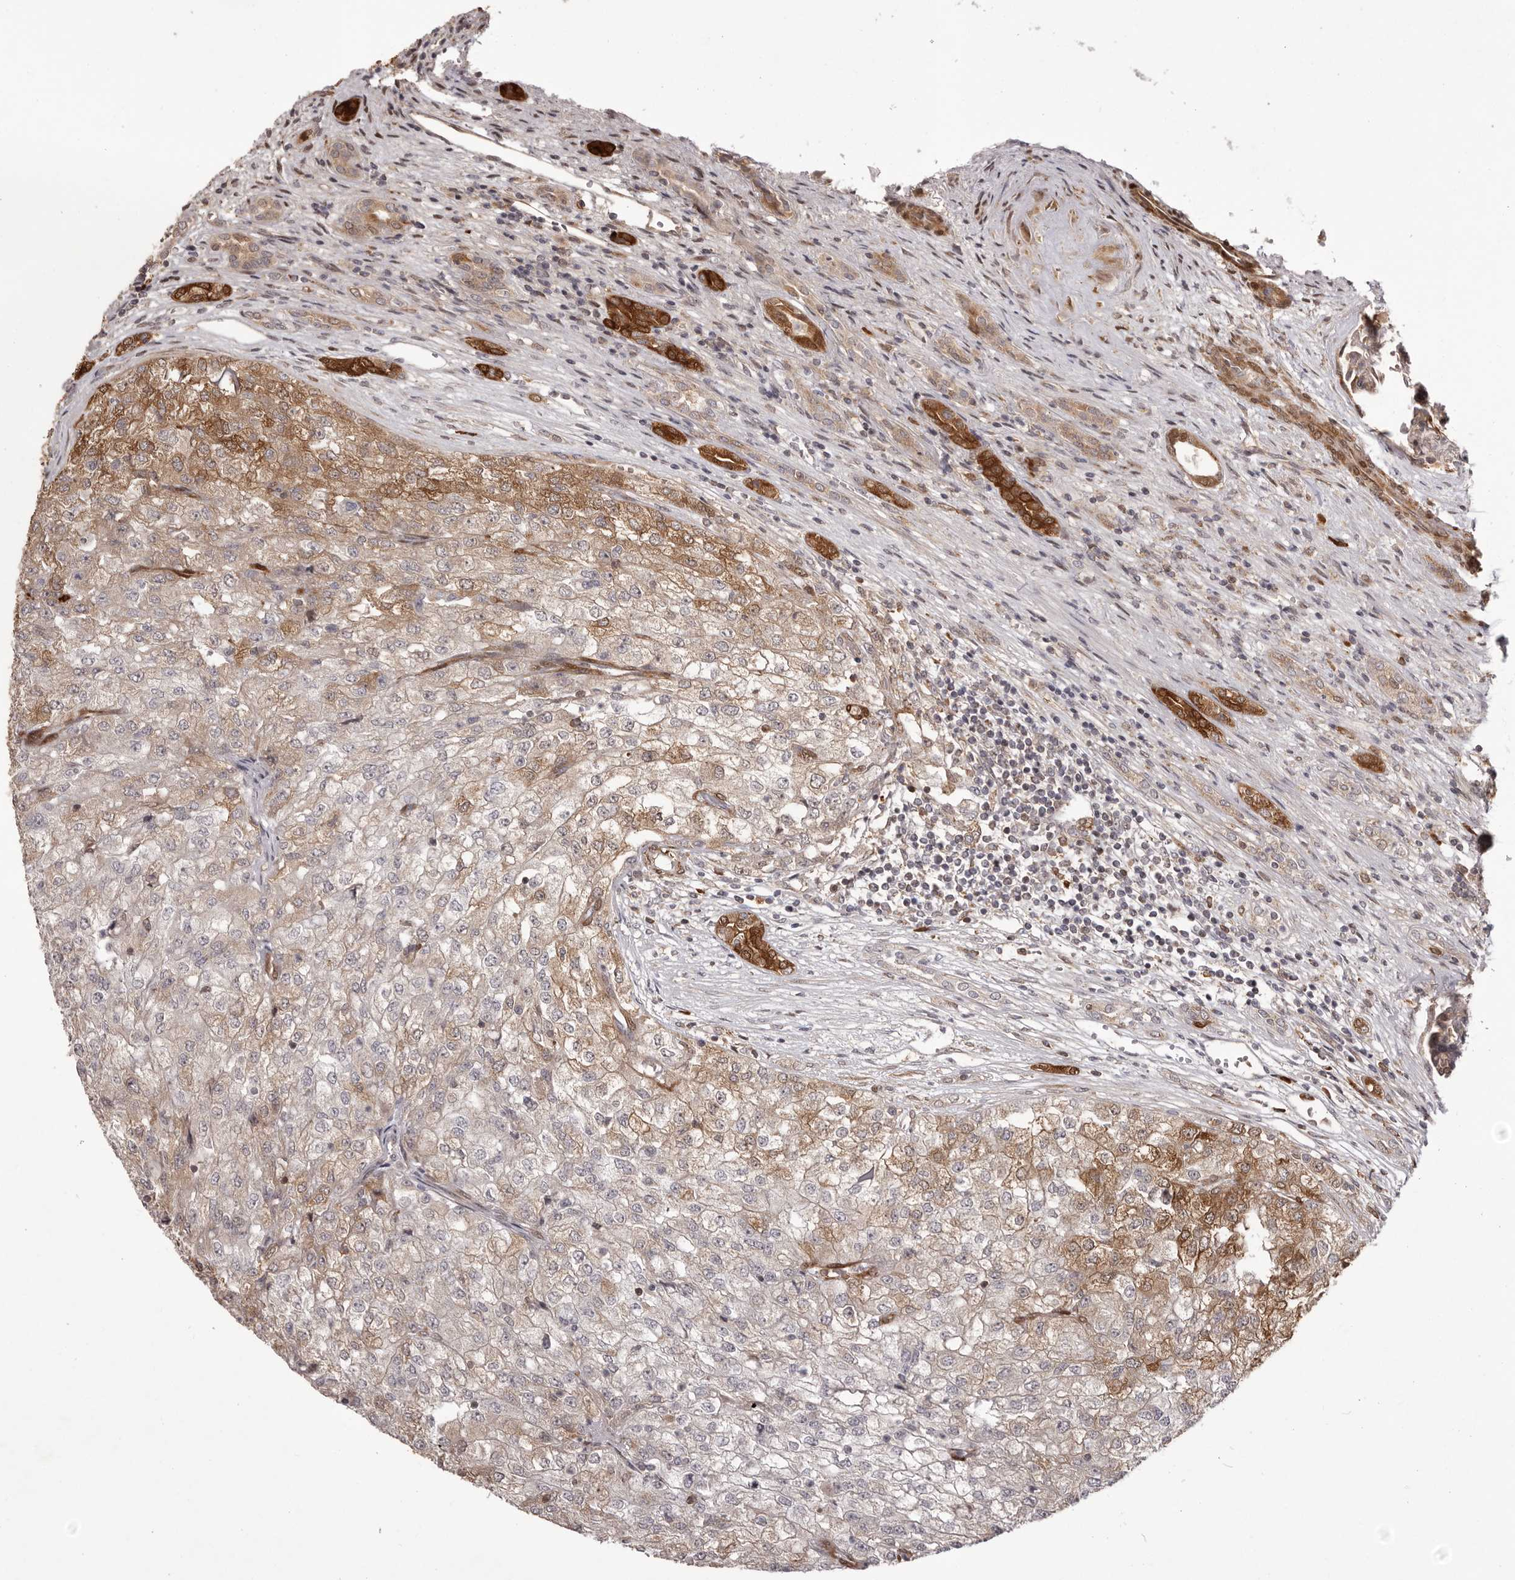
{"staining": {"intensity": "moderate", "quantity": "<25%", "location": "cytoplasmic/membranous"}, "tissue": "renal cancer", "cell_type": "Tumor cells", "image_type": "cancer", "snomed": [{"axis": "morphology", "description": "Adenocarcinoma, NOS"}, {"axis": "topography", "description": "Kidney"}], "caption": "DAB immunohistochemical staining of adenocarcinoma (renal) reveals moderate cytoplasmic/membranous protein expression in about <25% of tumor cells.", "gene": "GFOD1", "patient": {"sex": "female", "age": 54}}